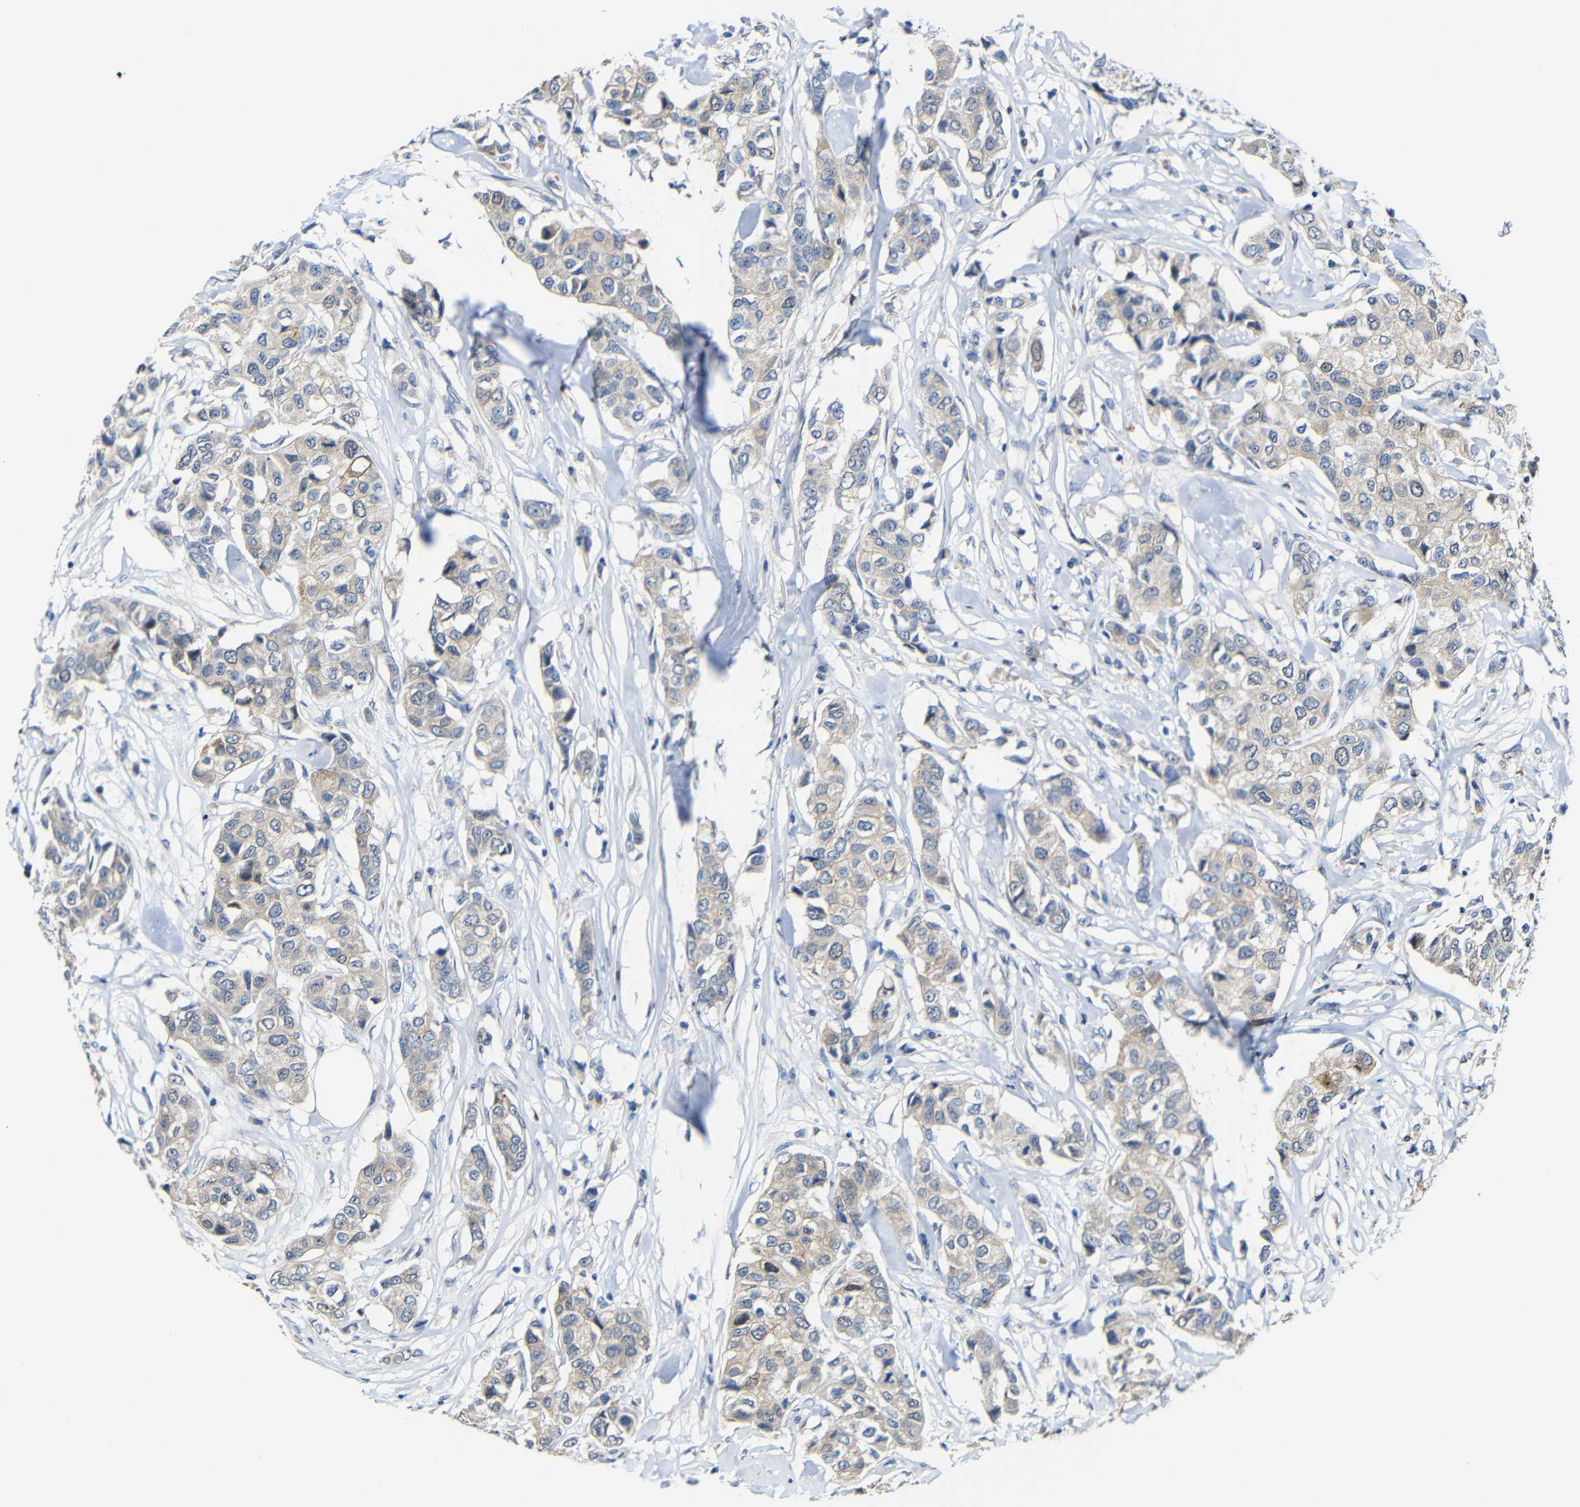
{"staining": {"intensity": "weak", "quantity": ">75%", "location": "cytoplasmic/membranous"}, "tissue": "breast cancer", "cell_type": "Tumor cells", "image_type": "cancer", "snomed": [{"axis": "morphology", "description": "Duct carcinoma"}, {"axis": "topography", "description": "Breast"}], "caption": "High-magnification brightfield microscopy of breast infiltrating ductal carcinoma stained with DAB (brown) and counterstained with hematoxylin (blue). tumor cells exhibit weak cytoplasmic/membranous staining is present in approximately>75% of cells.", "gene": "STBD1", "patient": {"sex": "female", "age": 80}}